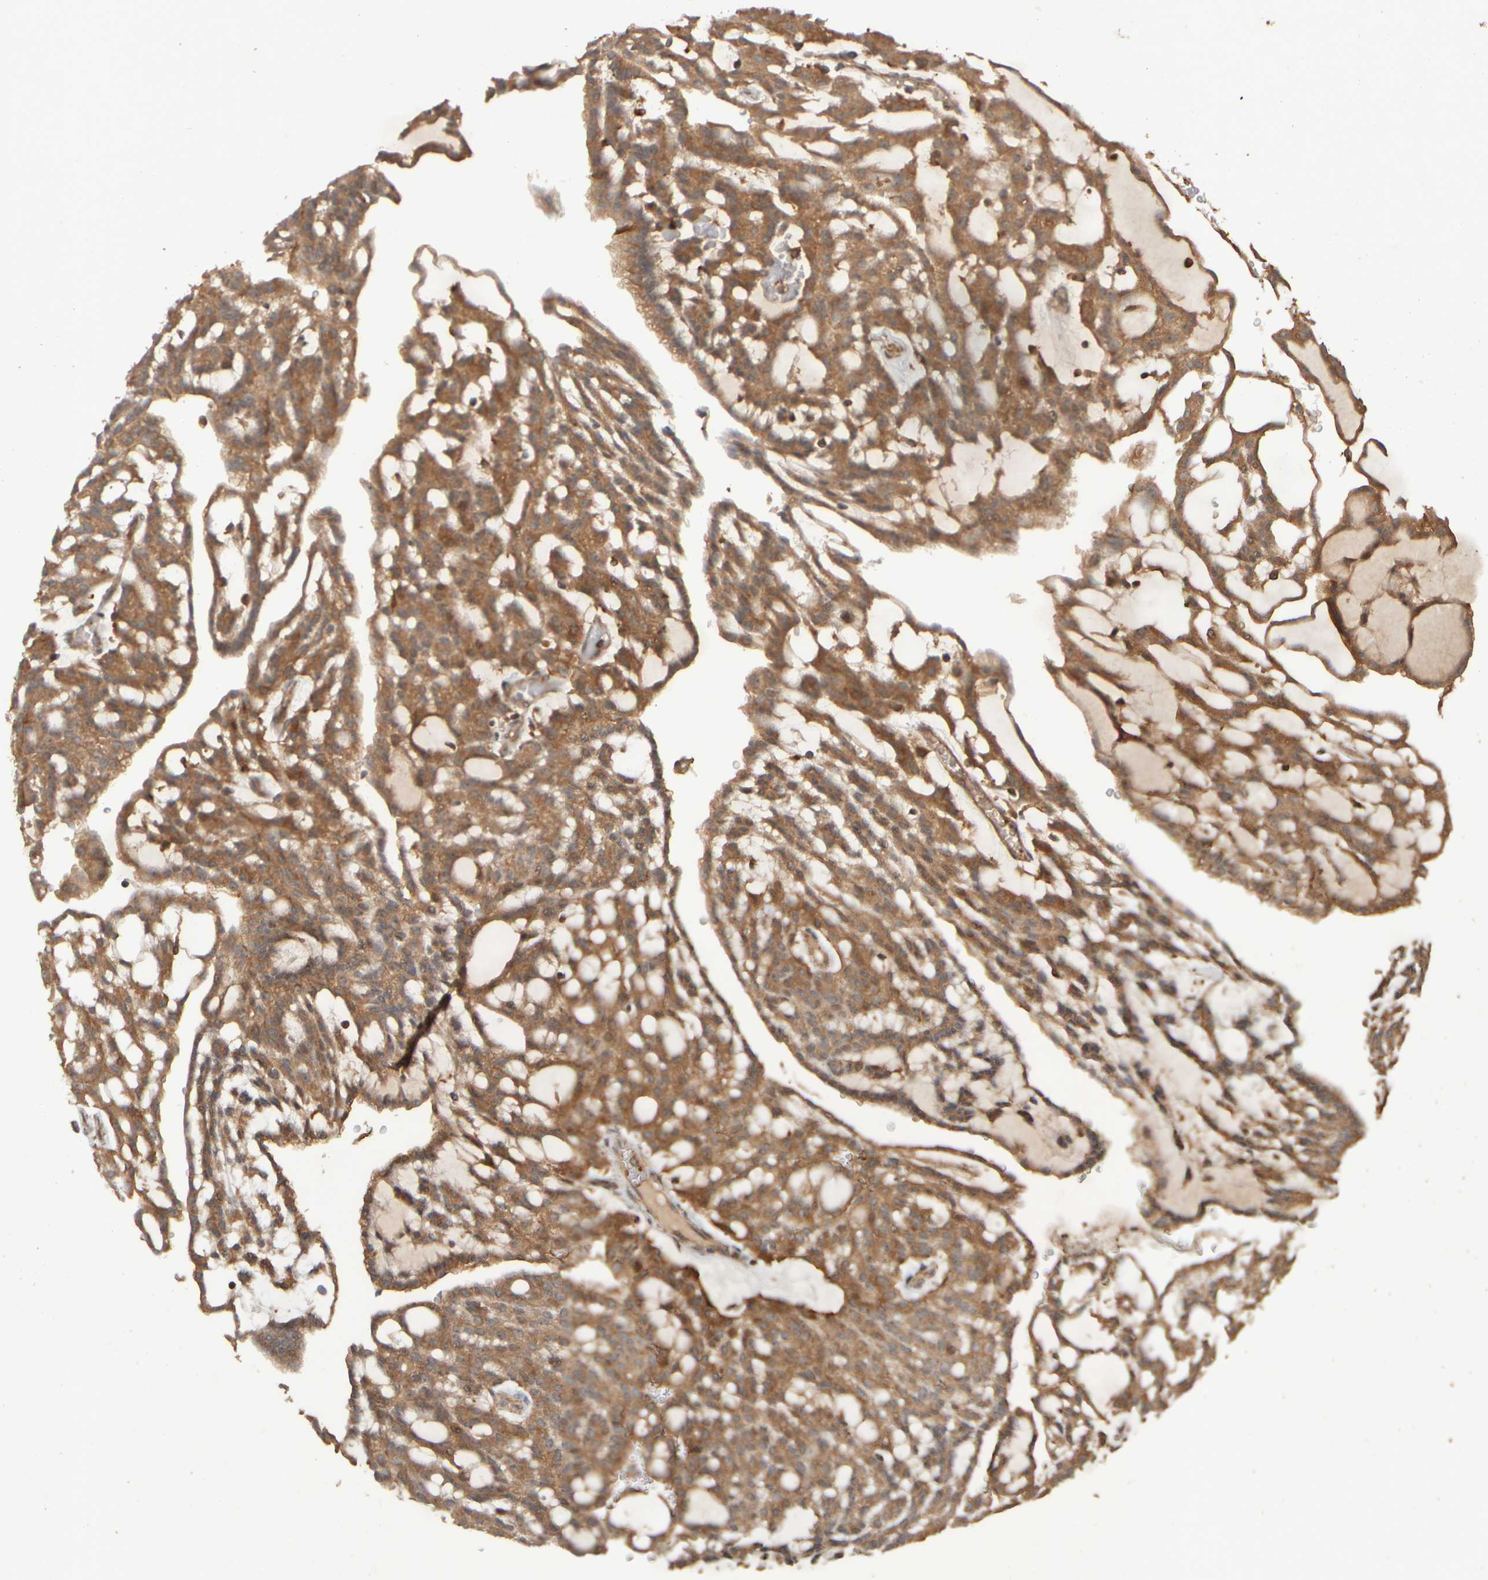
{"staining": {"intensity": "moderate", "quantity": ">75%", "location": "cytoplasmic/membranous"}, "tissue": "renal cancer", "cell_type": "Tumor cells", "image_type": "cancer", "snomed": [{"axis": "morphology", "description": "Adenocarcinoma, NOS"}, {"axis": "topography", "description": "Kidney"}], "caption": "A medium amount of moderate cytoplasmic/membranous staining is appreciated in approximately >75% of tumor cells in renal cancer tissue.", "gene": "SPHK1", "patient": {"sex": "male", "age": 63}}